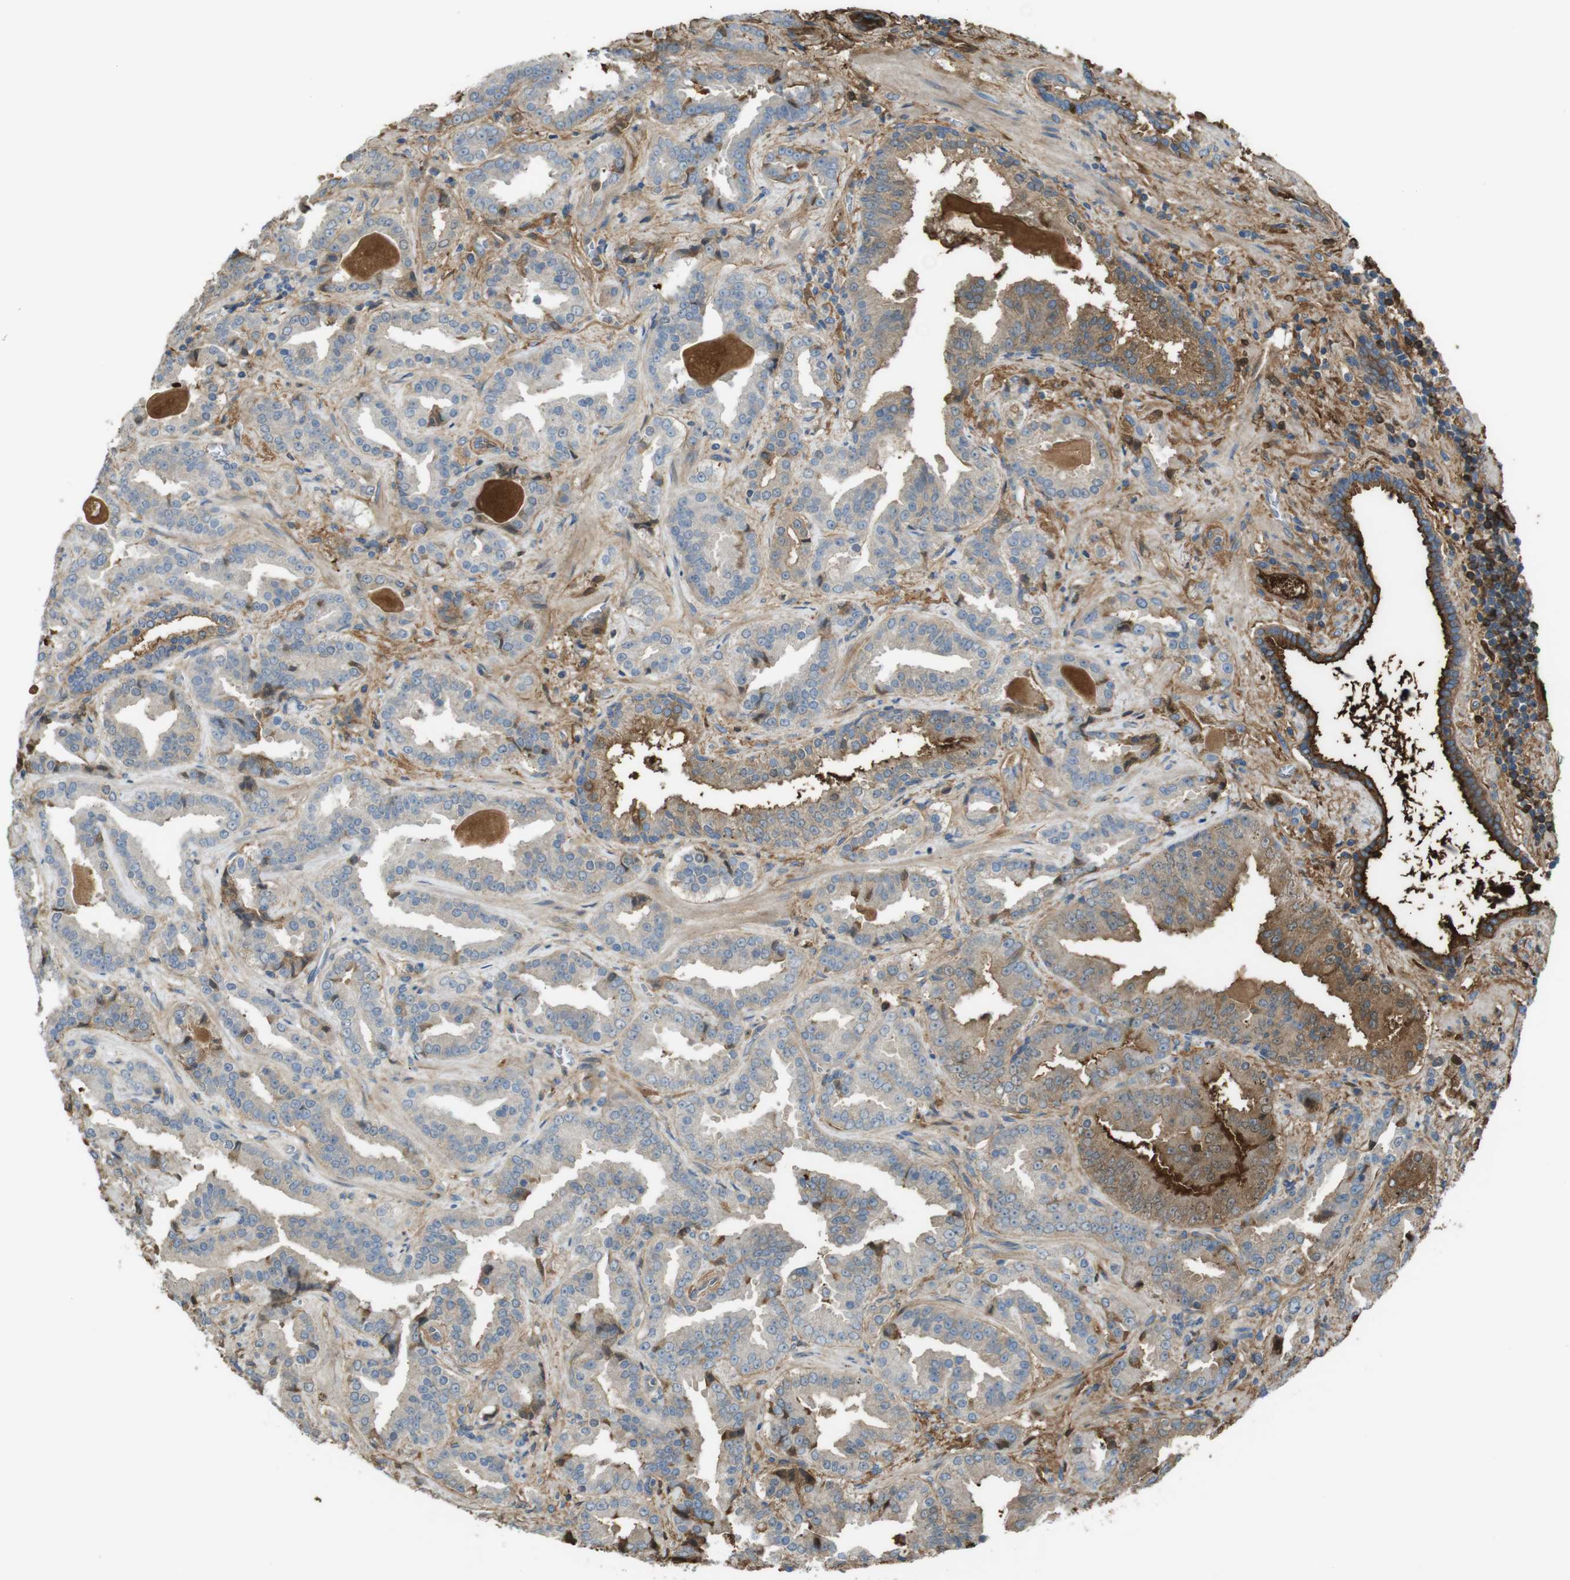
{"staining": {"intensity": "moderate", "quantity": "<25%", "location": "cytoplasmic/membranous"}, "tissue": "prostate cancer", "cell_type": "Tumor cells", "image_type": "cancer", "snomed": [{"axis": "morphology", "description": "Adenocarcinoma, Low grade"}, {"axis": "topography", "description": "Prostate"}], "caption": "Protein analysis of prostate low-grade adenocarcinoma tissue shows moderate cytoplasmic/membranous staining in approximately <25% of tumor cells.", "gene": "LTBP4", "patient": {"sex": "male", "age": 60}}